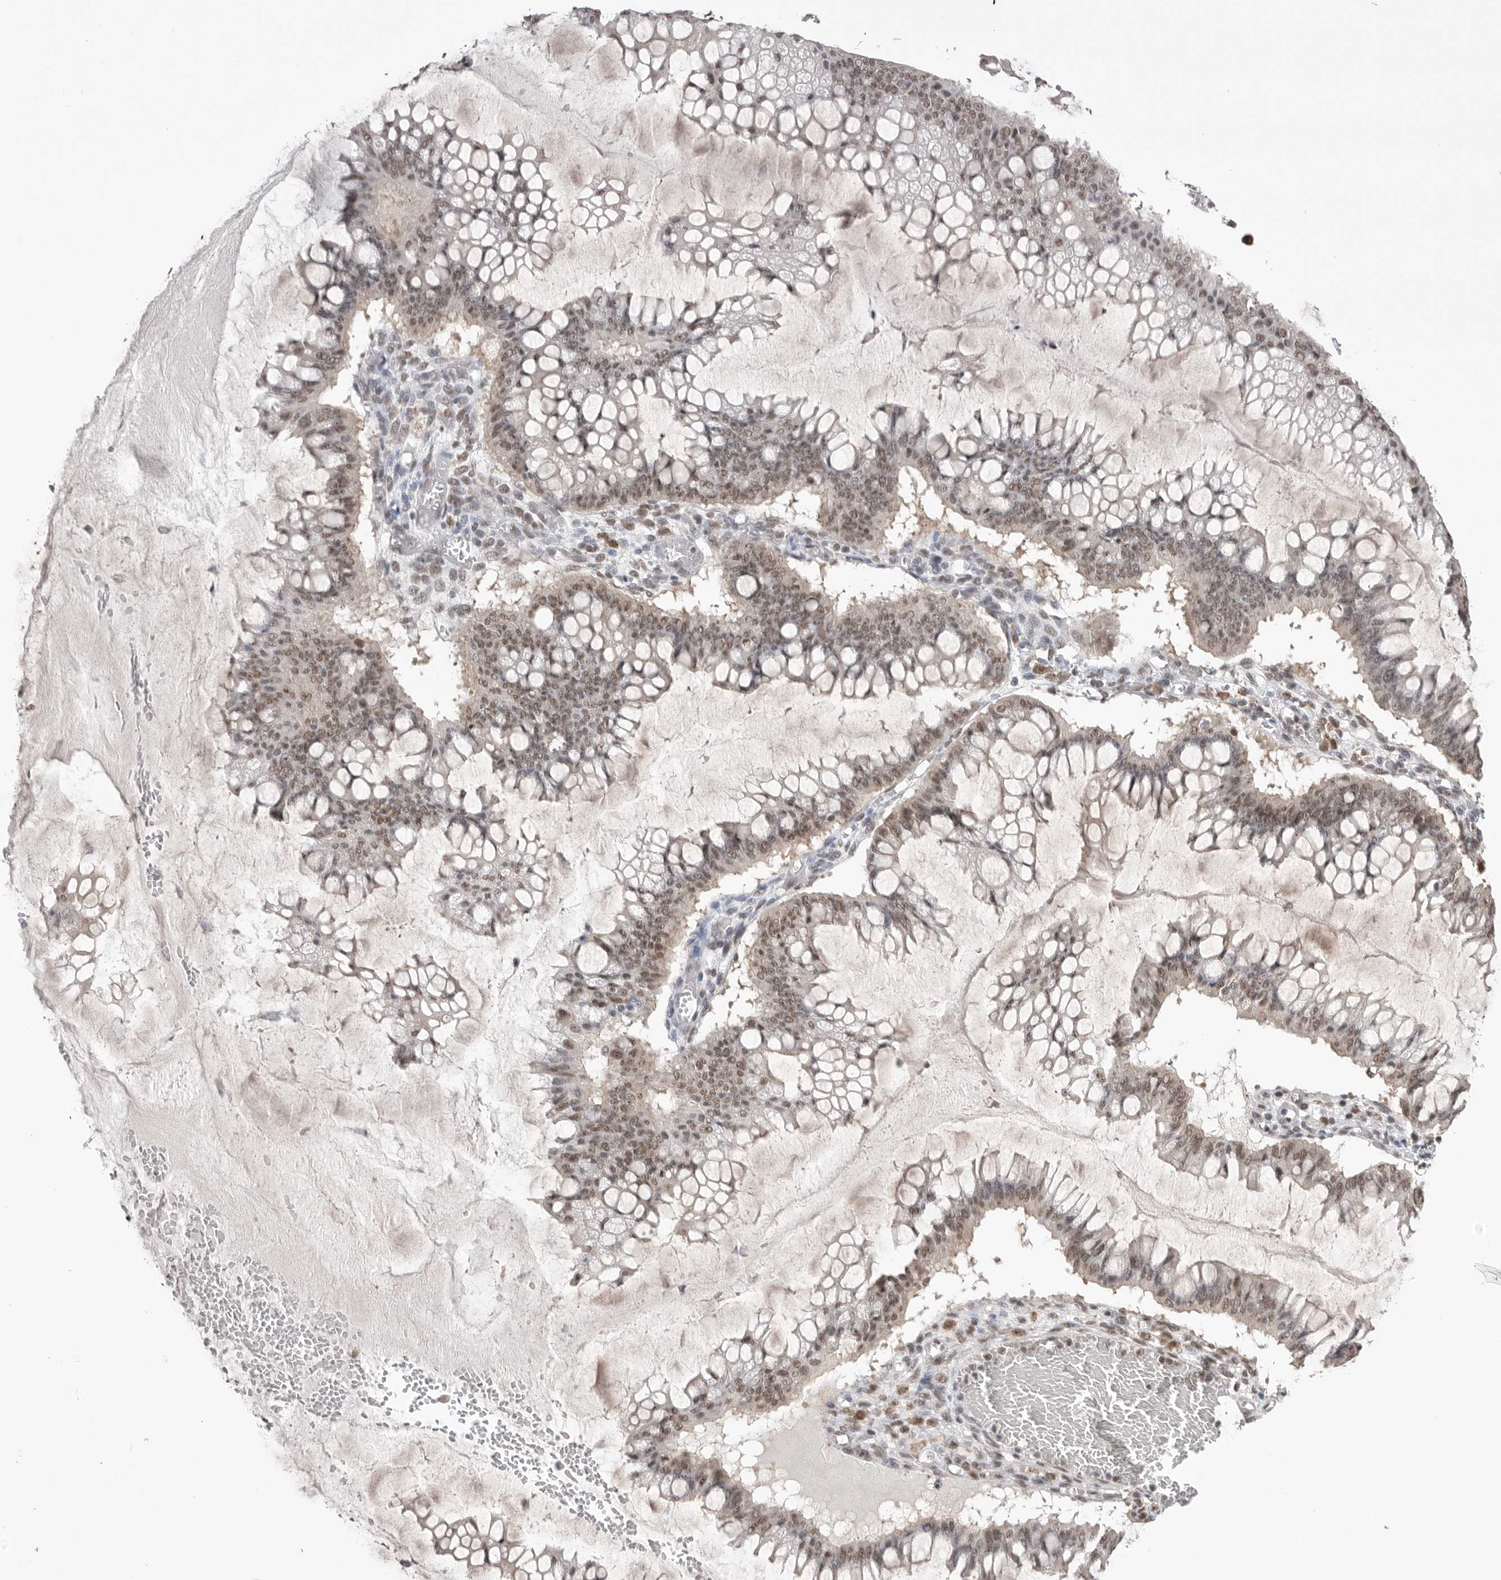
{"staining": {"intensity": "weak", "quantity": ">75%", "location": "nuclear"}, "tissue": "ovarian cancer", "cell_type": "Tumor cells", "image_type": "cancer", "snomed": [{"axis": "morphology", "description": "Cystadenocarcinoma, mucinous, NOS"}, {"axis": "topography", "description": "Ovary"}], "caption": "Protein analysis of ovarian mucinous cystadenocarcinoma tissue reveals weak nuclear expression in about >75% of tumor cells.", "gene": "BCLAF3", "patient": {"sex": "female", "age": 73}}